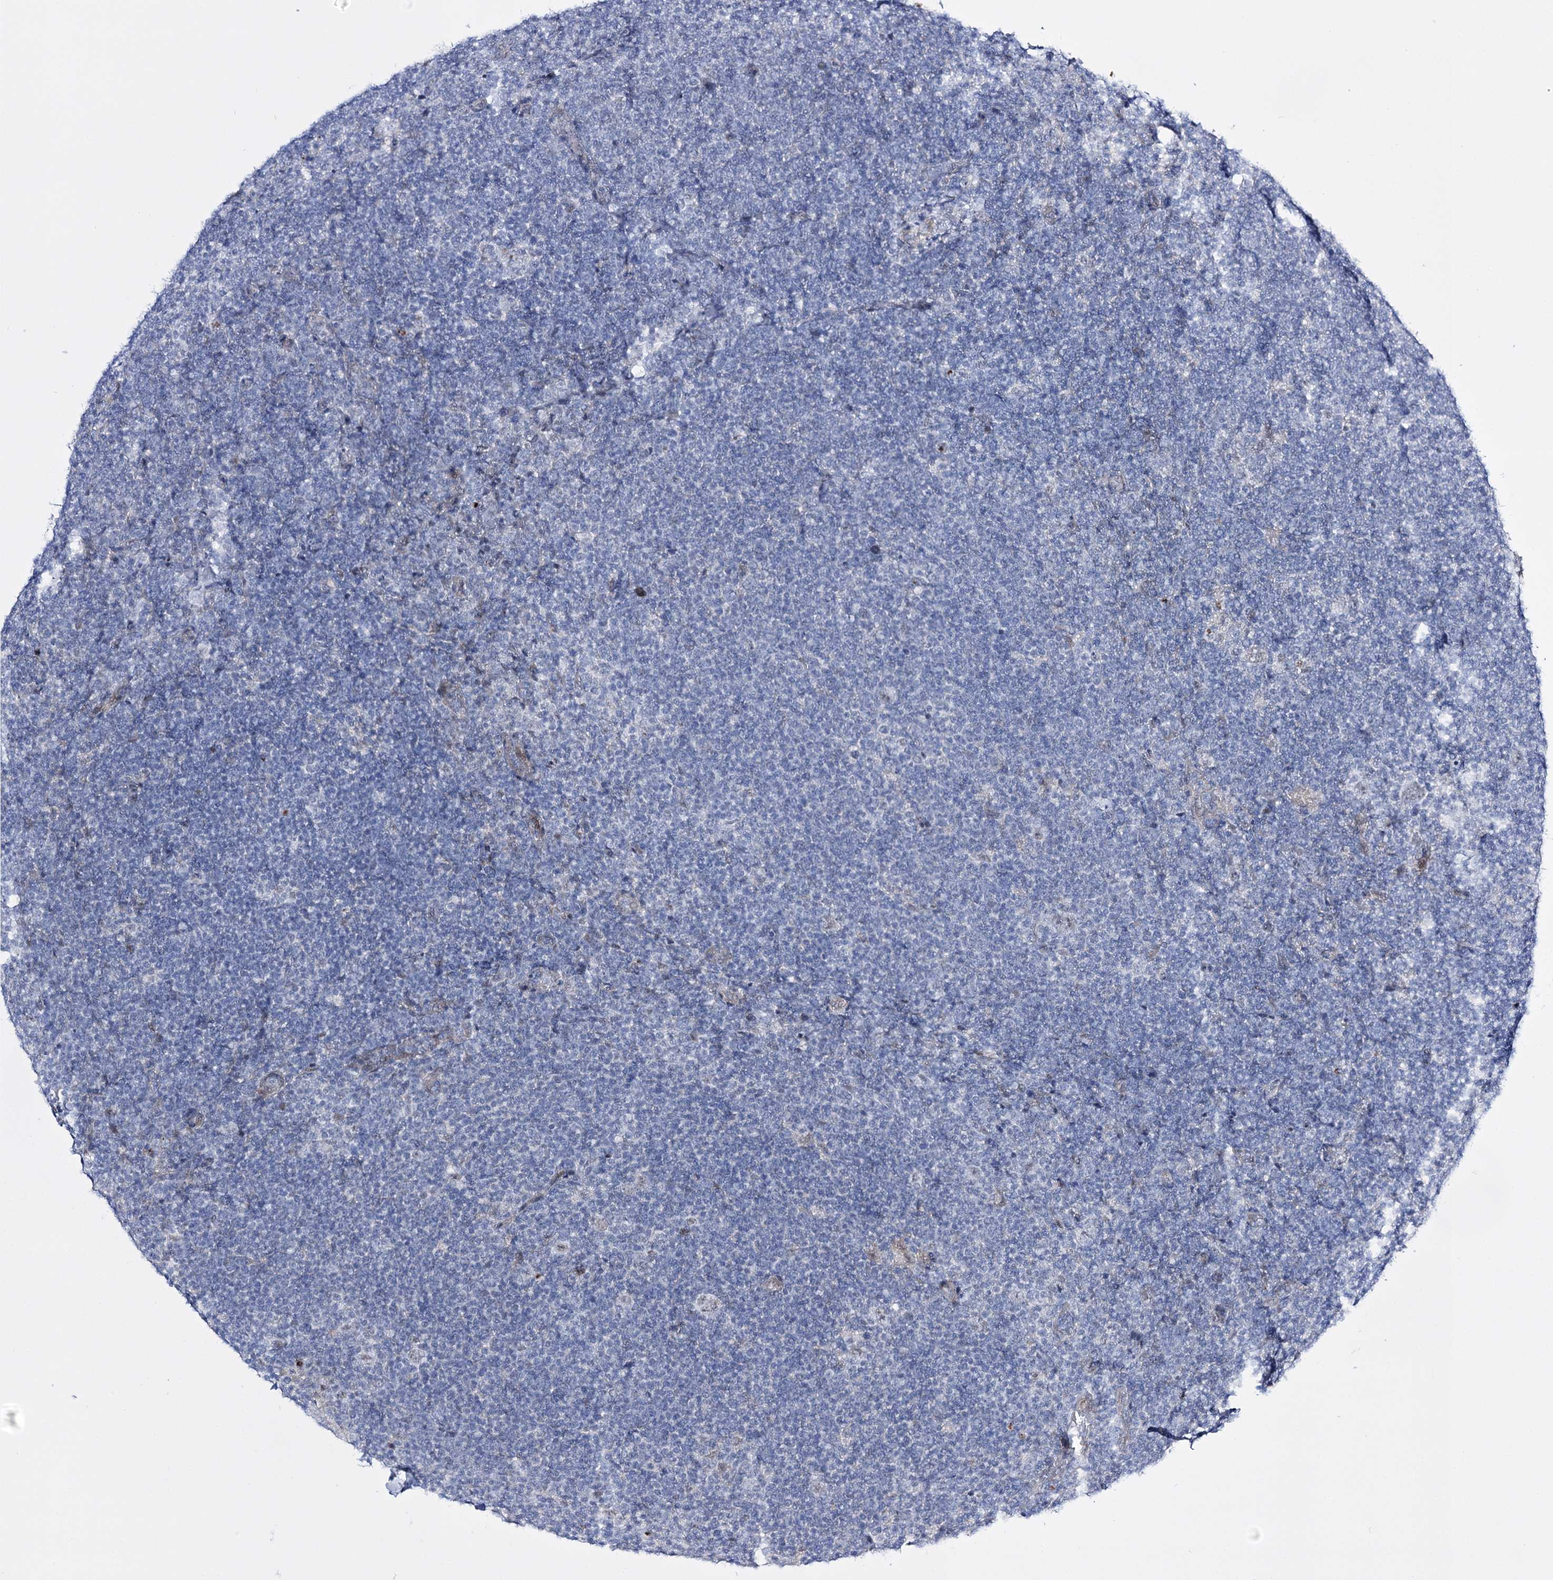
{"staining": {"intensity": "negative", "quantity": "none", "location": "none"}, "tissue": "lymphoma", "cell_type": "Tumor cells", "image_type": "cancer", "snomed": [{"axis": "morphology", "description": "Hodgkin's disease, NOS"}, {"axis": "topography", "description": "Lymph node"}], "caption": "Tumor cells are negative for protein expression in human Hodgkin's disease.", "gene": "RBM15B", "patient": {"sex": "female", "age": 57}}